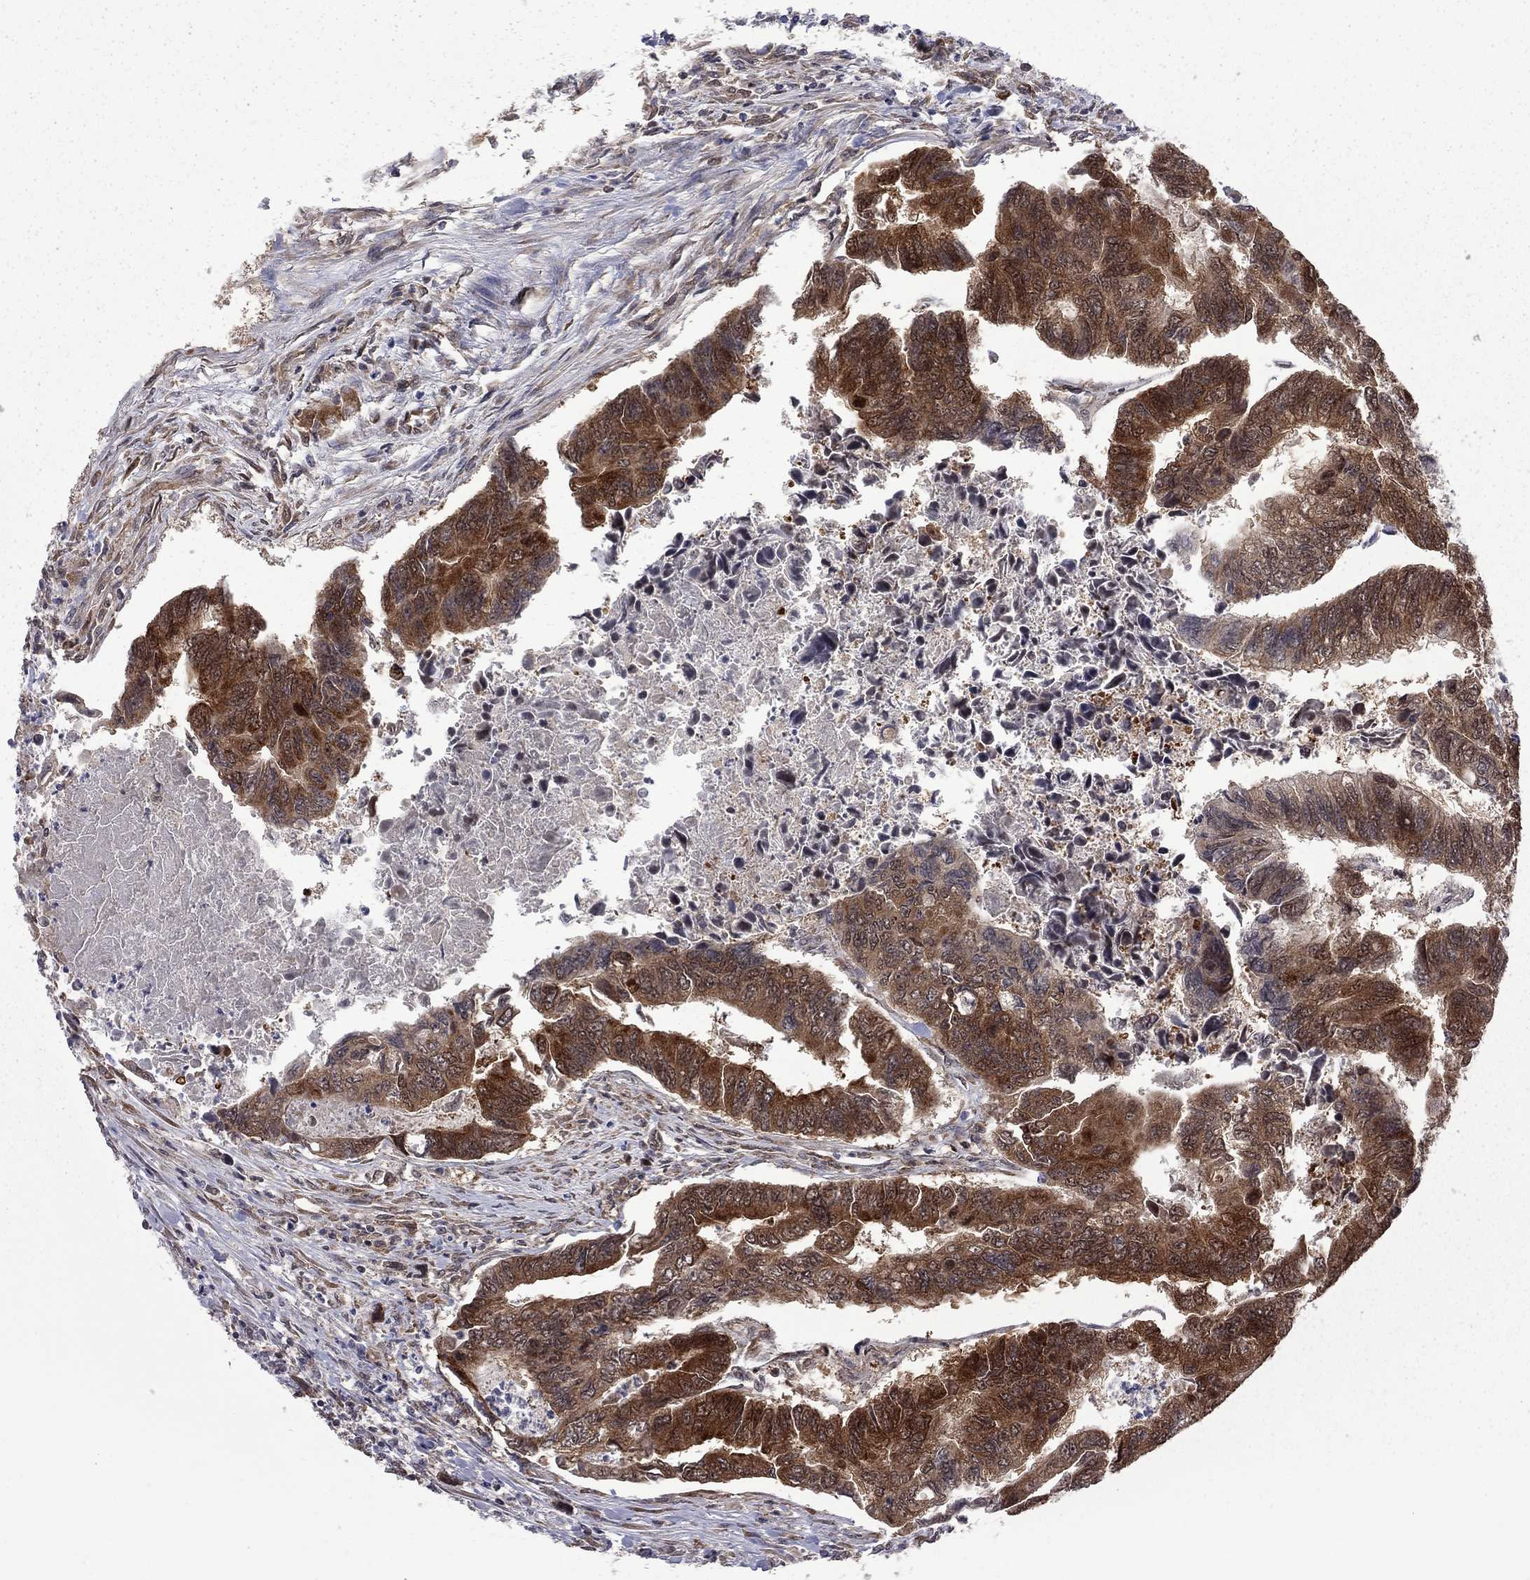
{"staining": {"intensity": "strong", "quantity": "25%-75%", "location": "cytoplasmic/membranous"}, "tissue": "colorectal cancer", "cell_type": "Tumor cells", "image_type": "cancer", "snomed": [{"axis": "morphology", "description": "Adenocarcinoma, NOS"}, {"axis": "topography", "description": "Colon"}], "caption": "DAB (3,3'-diaminobenzidine) immunohistochemical staining of adenocarcinoma (colorectal) displays strong cytoplasmic/membranous protein positivity in about 25%-75% of tumor cells.", "gene": "NAA50", "patient": {"sex": "female", "age": 65}}